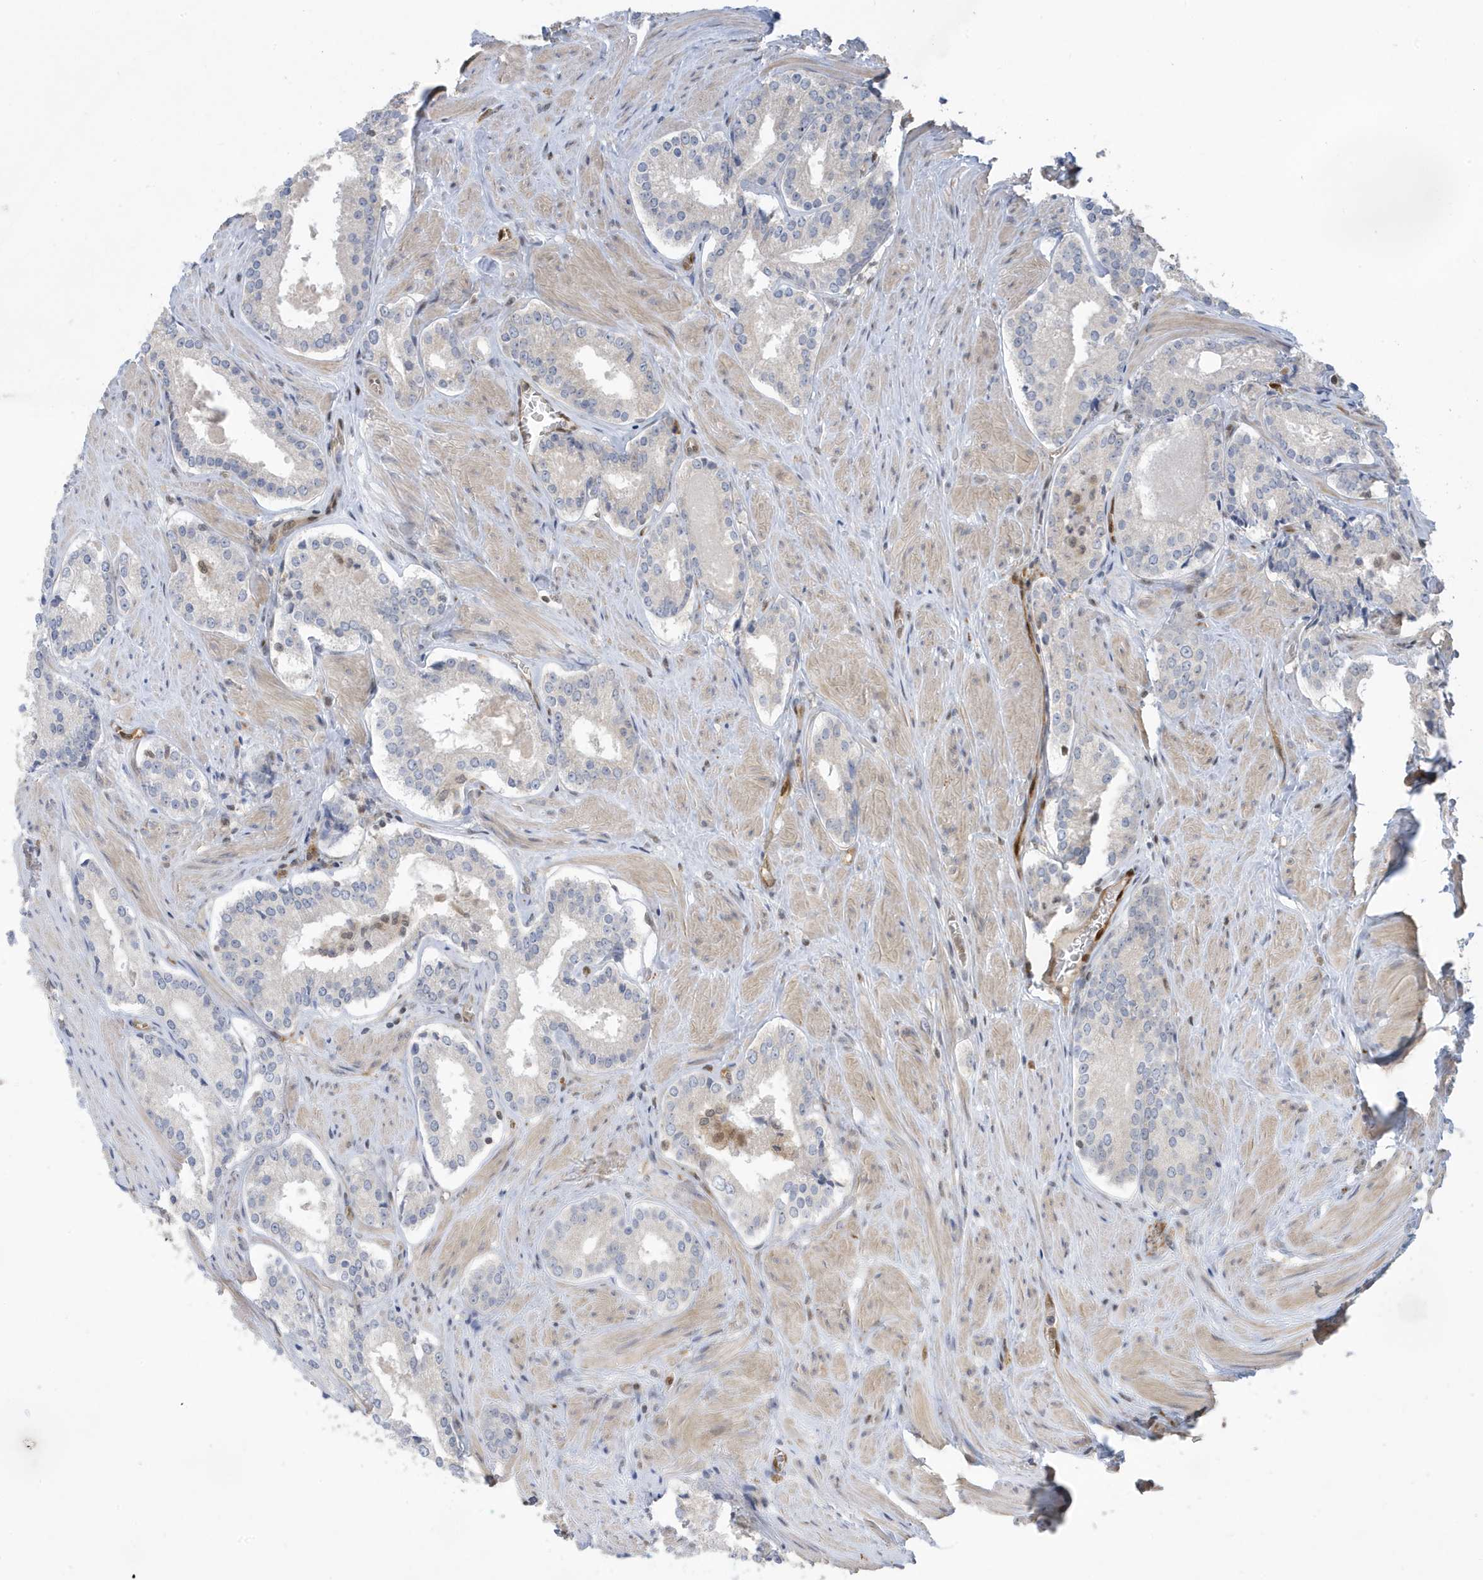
{"staining": {"intensity": "negative", "quantity": "none", "location": "none"}, "tissue": "prostate cancer", "cell_type": "Tumor cells", "image_type": "cancer", "snomed": [{"axis": "morphology", "description": "Adenocarcinoma, Low grade"}, {"axis": "topography", "description": "Prostate"}], "caption": "IHC of prostate adenocarcinoma (low-grade) demonstrates no positivity in tumor cells. (Stains: DAB (3,3'-diaminobenzidine) IHC with hematoxylin counter stain, Microscopy: brightfield microscopy at high magnification).", "gene": "NCOA7", "patient": {"sex": "male", "age": 54}}